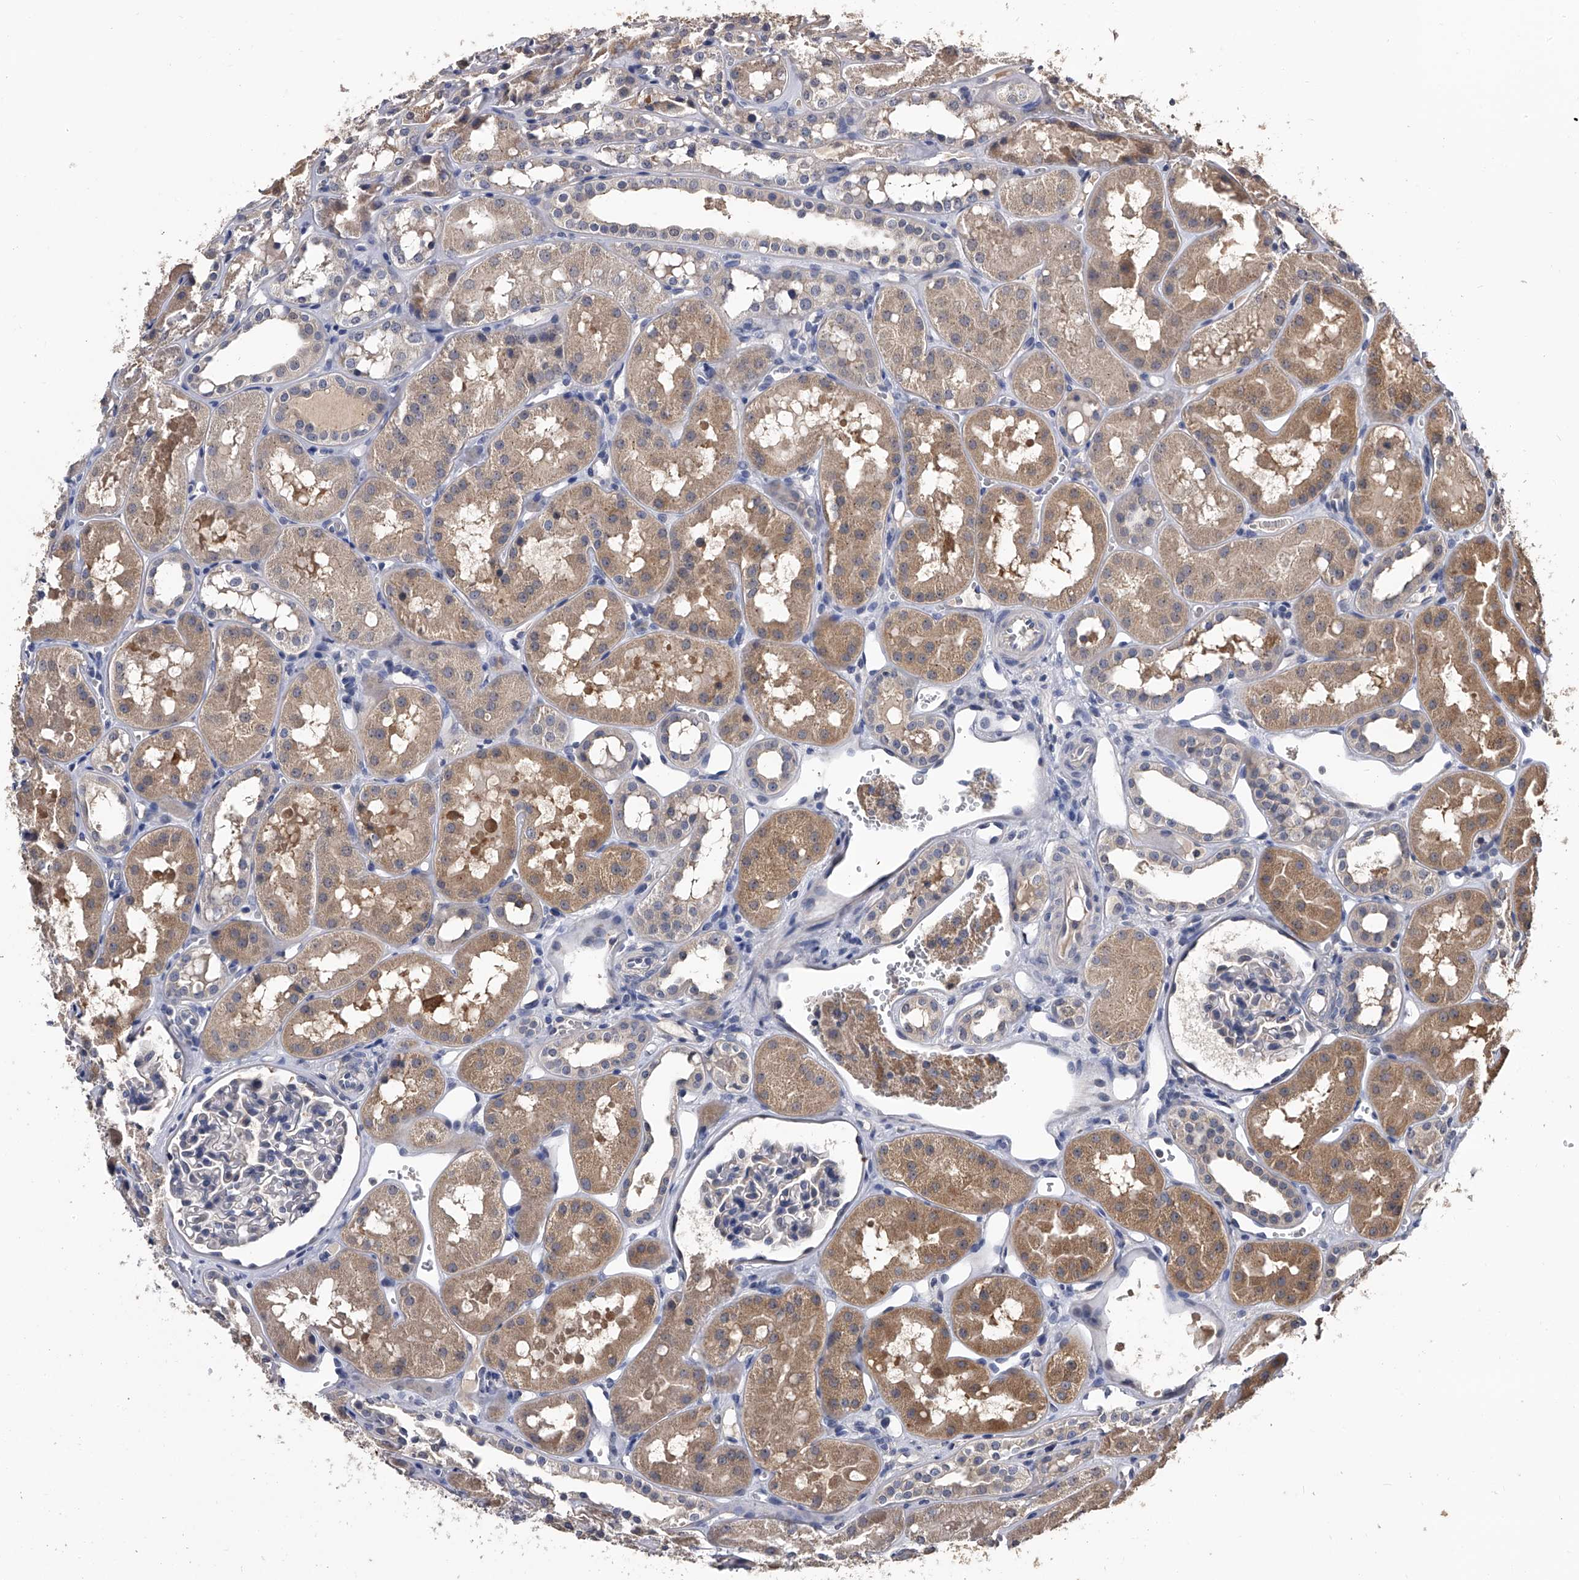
{"staining": {"intensity": "negative", "quantity": "none", "location": "none"}, "tissue": "kidney", "cell_type": "Cells in glomeruli", "image_type": "normal", "snomed": [{"axis": "morphology", "description": "Normal tissue, NOS"}, {"axis": "topography", "description": "Kidney"}], "caption": "Immunohistochemistry micrograph of benign kidney: kidney stained with DAB (3,3'-diaminobenzidine) reveals no significant protein expression in cells in glomeruli. (Brightfield microscopy of DAB (3,3'-diaminobenzidine) IHC at high magnification).", "gene": "EFCAB7", "patient": {"sex": "male", "age": 16}}